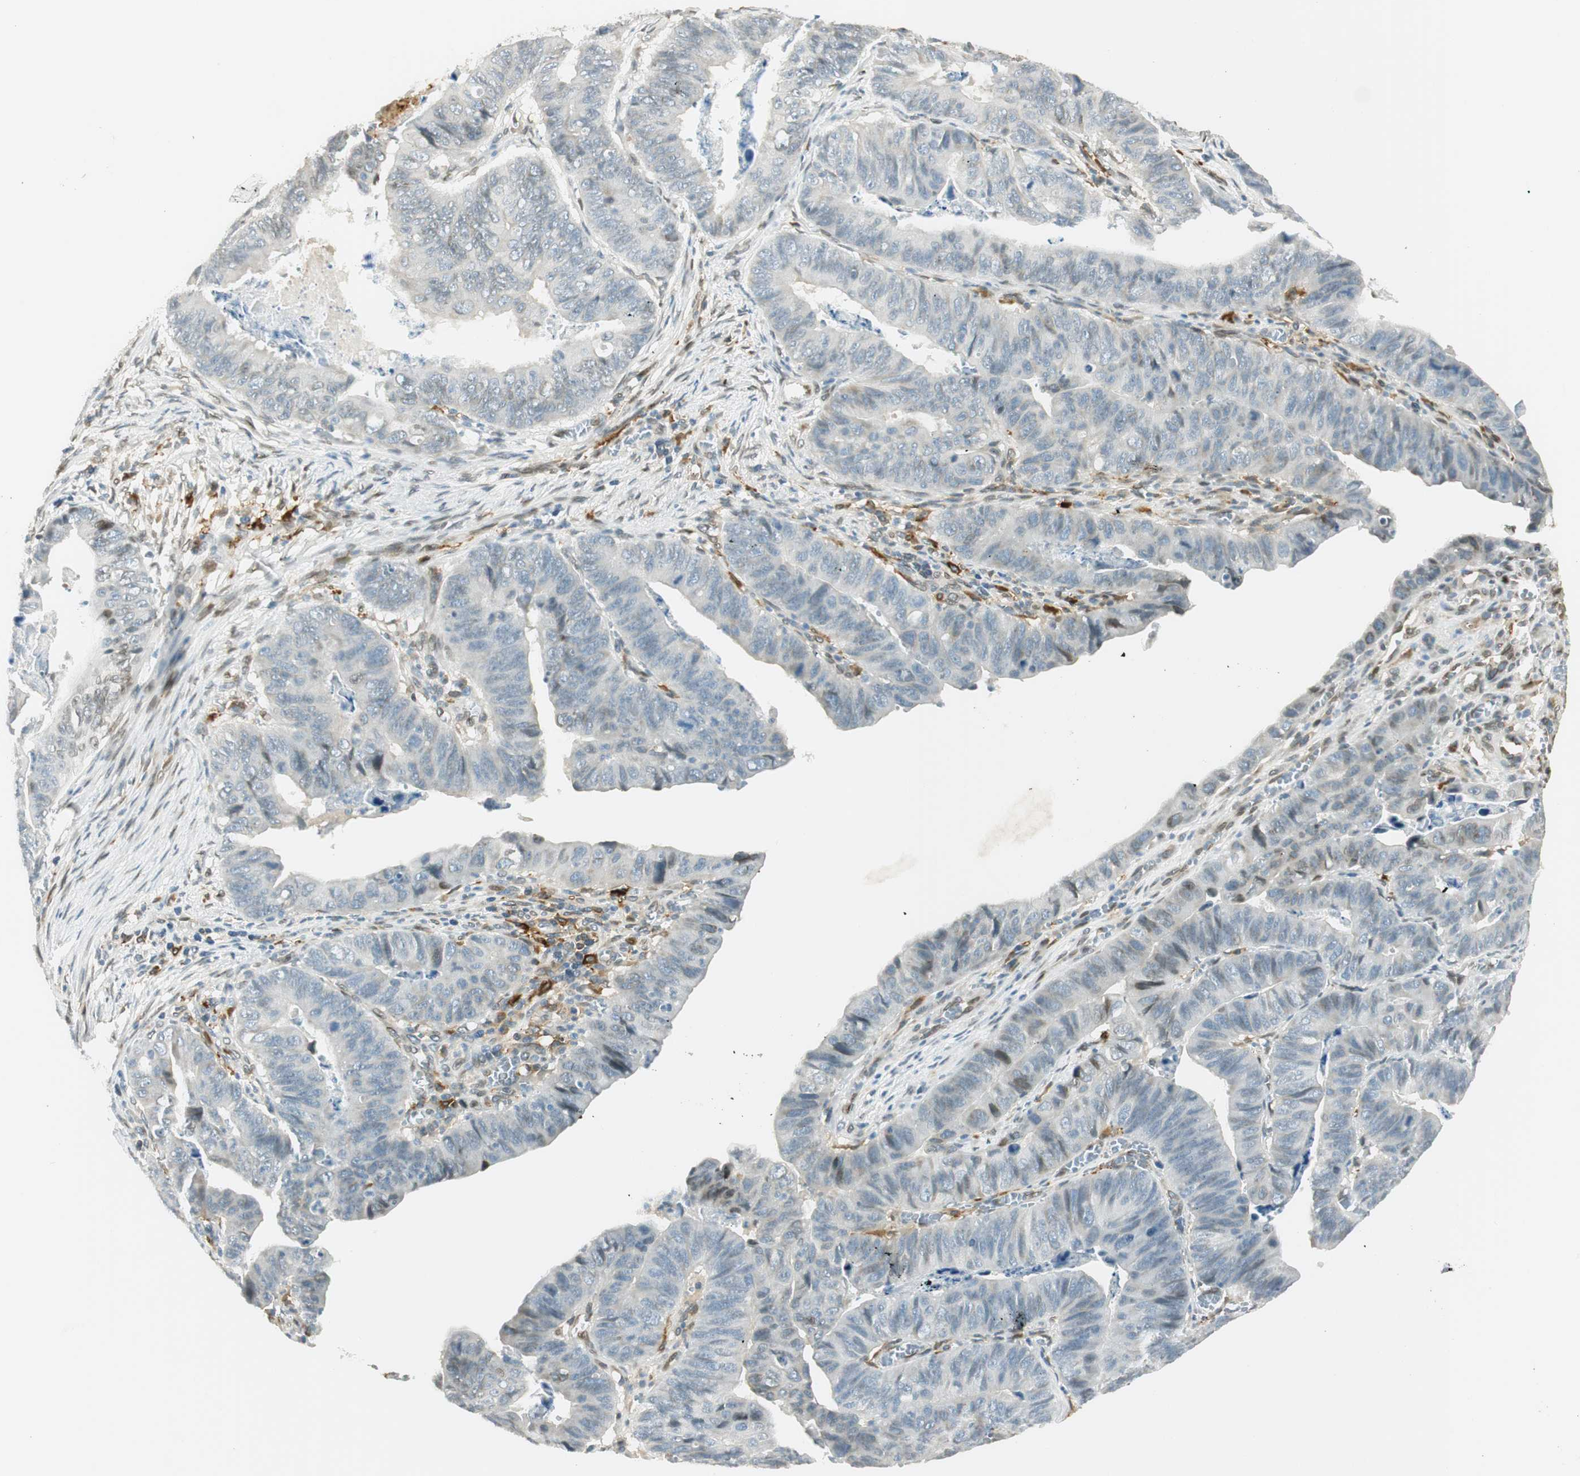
{"staining": {"intensity": "negative", "quantity": "none", "location": "none"}, "tissue": "stomach cancer", "cell_type": "Tumor cells", "image_type": "cancer", "snomed": [{"axis": "morphology", "description": "Adenocarcinoma, NOS"}, {"axis": "topography", "description": "Stomach, lower"}], "caption": "Tumor cells are negative for protein expression in human stomach cancer.", "gene": "TMEM260", "patient": {"sex": "male", "age": 77}}